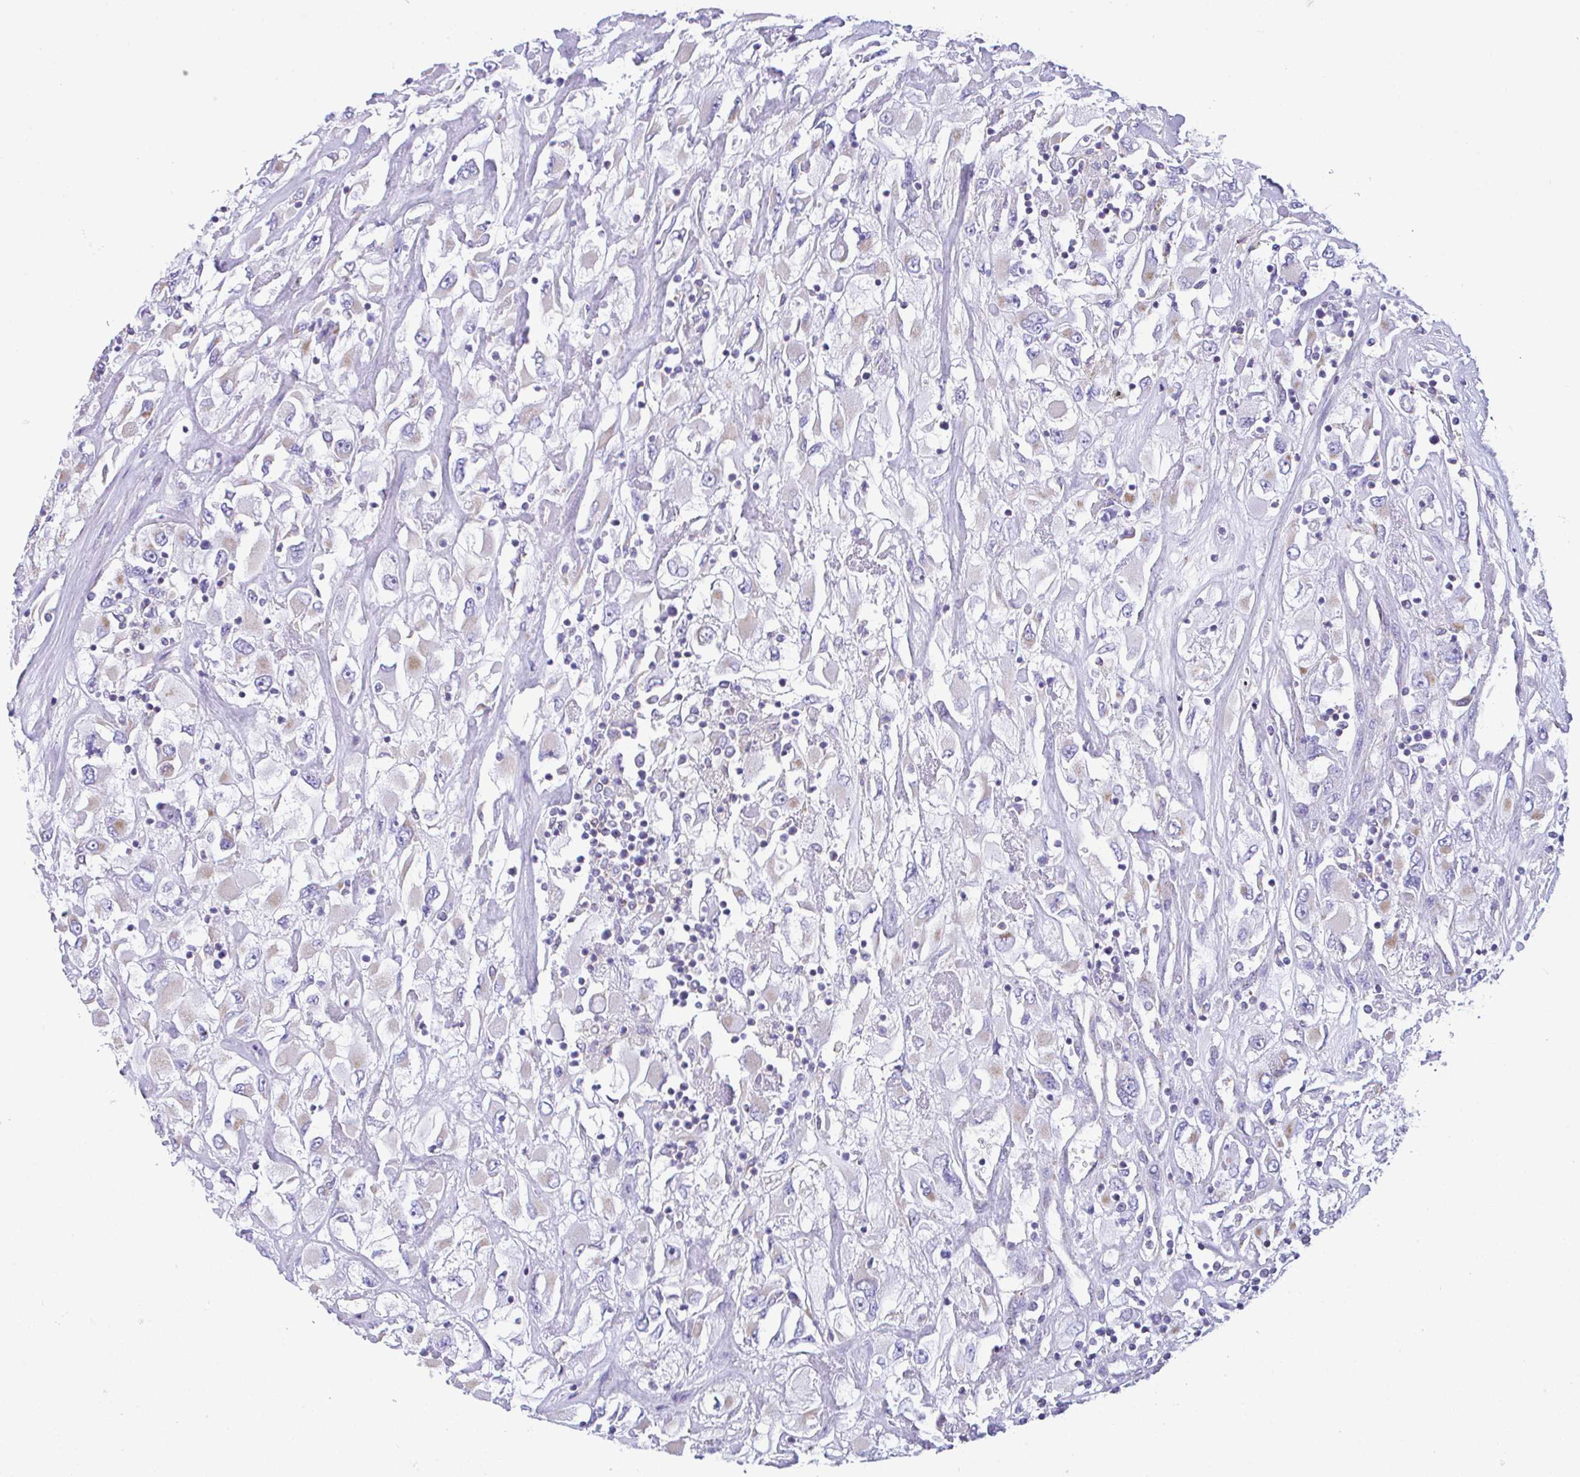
{"staining": {"intensity": "negative", "quantity": "none", "location": "none"}, "tissue": "renal cancer", "cell_type": "Tumor cells", "image_type": "cancer", "snomed": [{"axis": "morphology", "description": "Adenocarcinoma, NOS"}, {"axis": "topography", "description": "Kidney"}], "caption": "Immunohistochemical staining of human adenocarcinoma (renal) reveals no significant expression in tumor cells.", "gene": "NLRP8", "patient": {"sex": "female", "age": 52}}